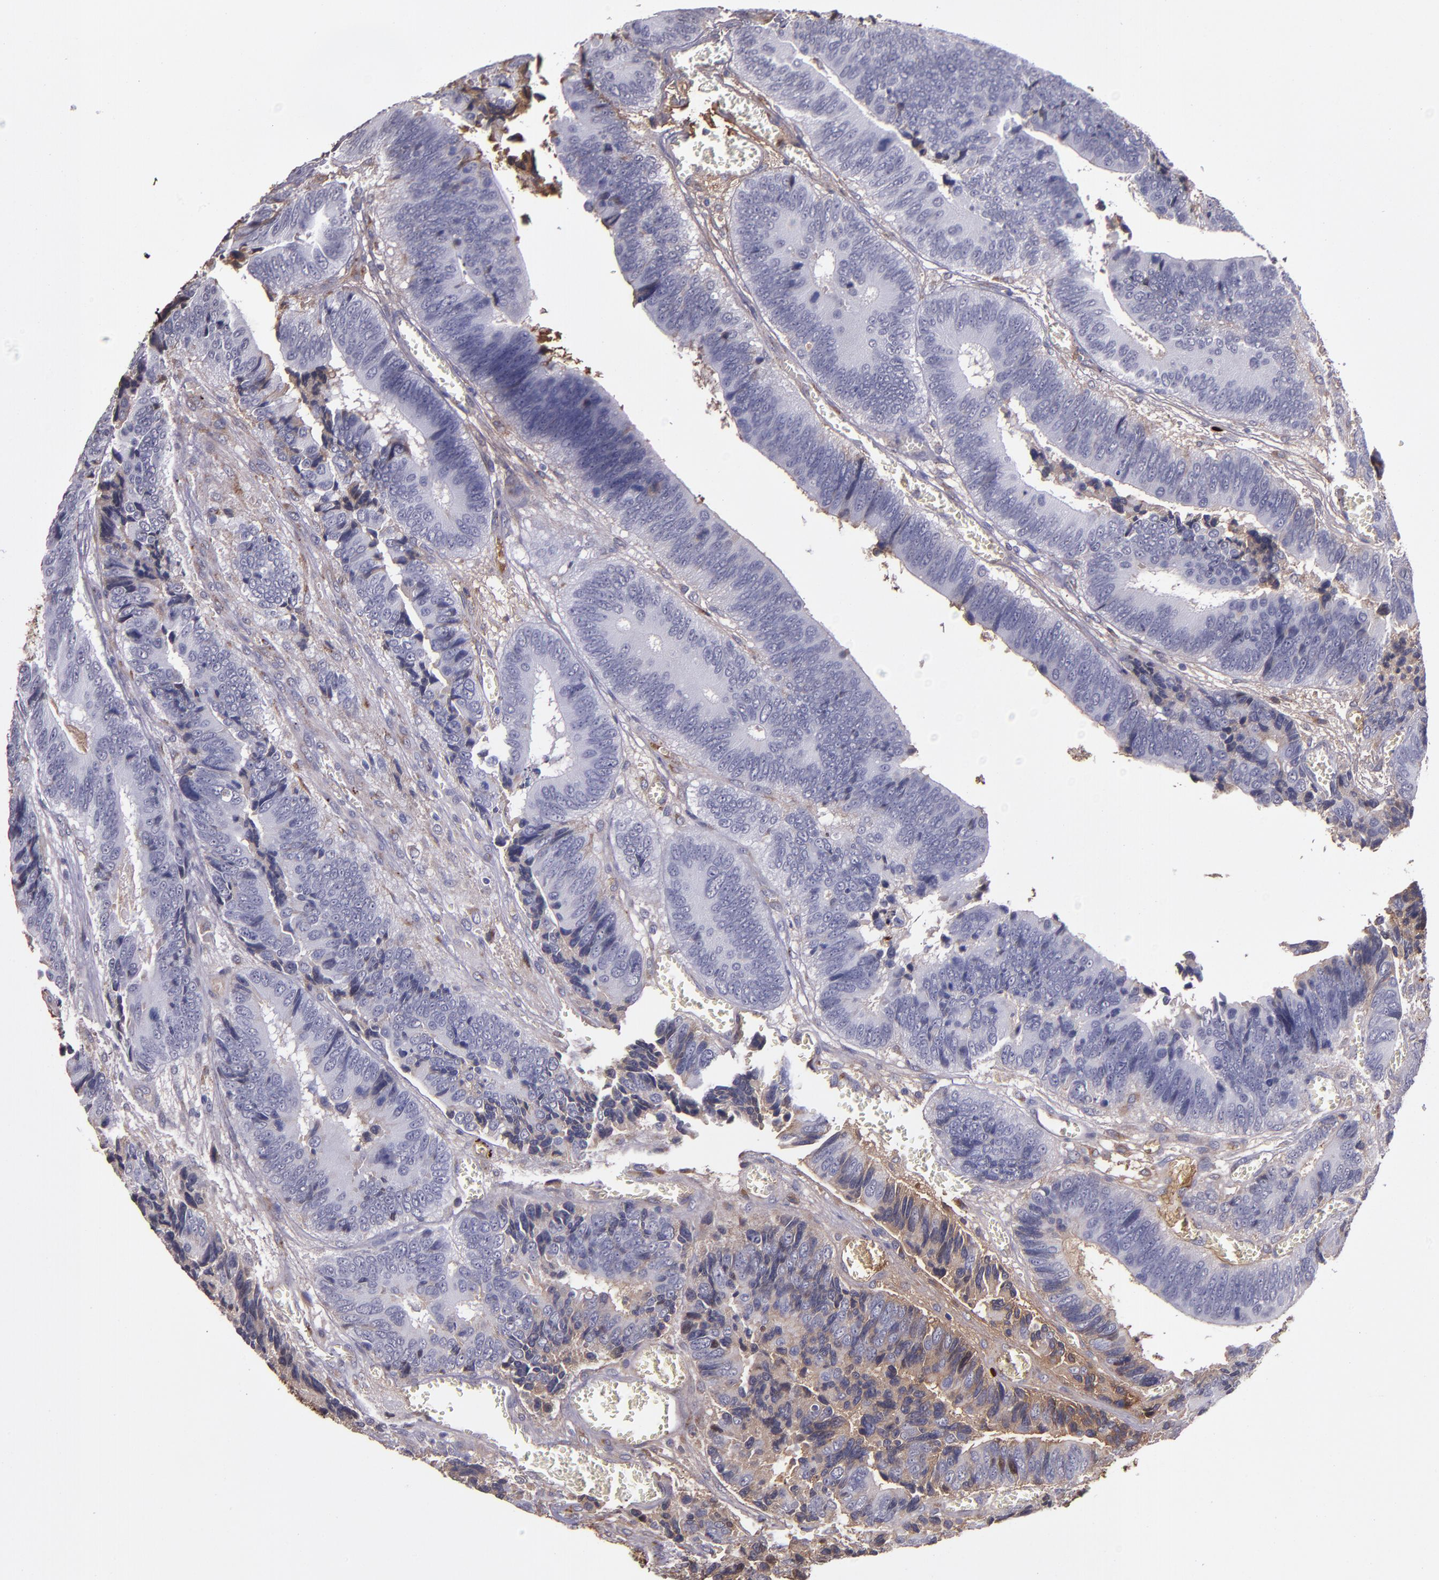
{"staining": {"intensity": "weak", "quantity": "<25%", "location": "cytoplasmic/membranous"}, "tissue": "colorectal cancer", "cell_type": "Tumor cells", "image_type": "cancer", "snomed": [{"axis": "morphology", "description": "Adenocarcinoma, NOS"}, {"axis": "topography", "description": "Colon"}], "caption": "Human adenocarcinoma (colorectal) stained for a protein using immunohistochemistry reveals no expression in tumor cells.", "gene": "A2M", "patient": {"sex": "male", "age": 72}}